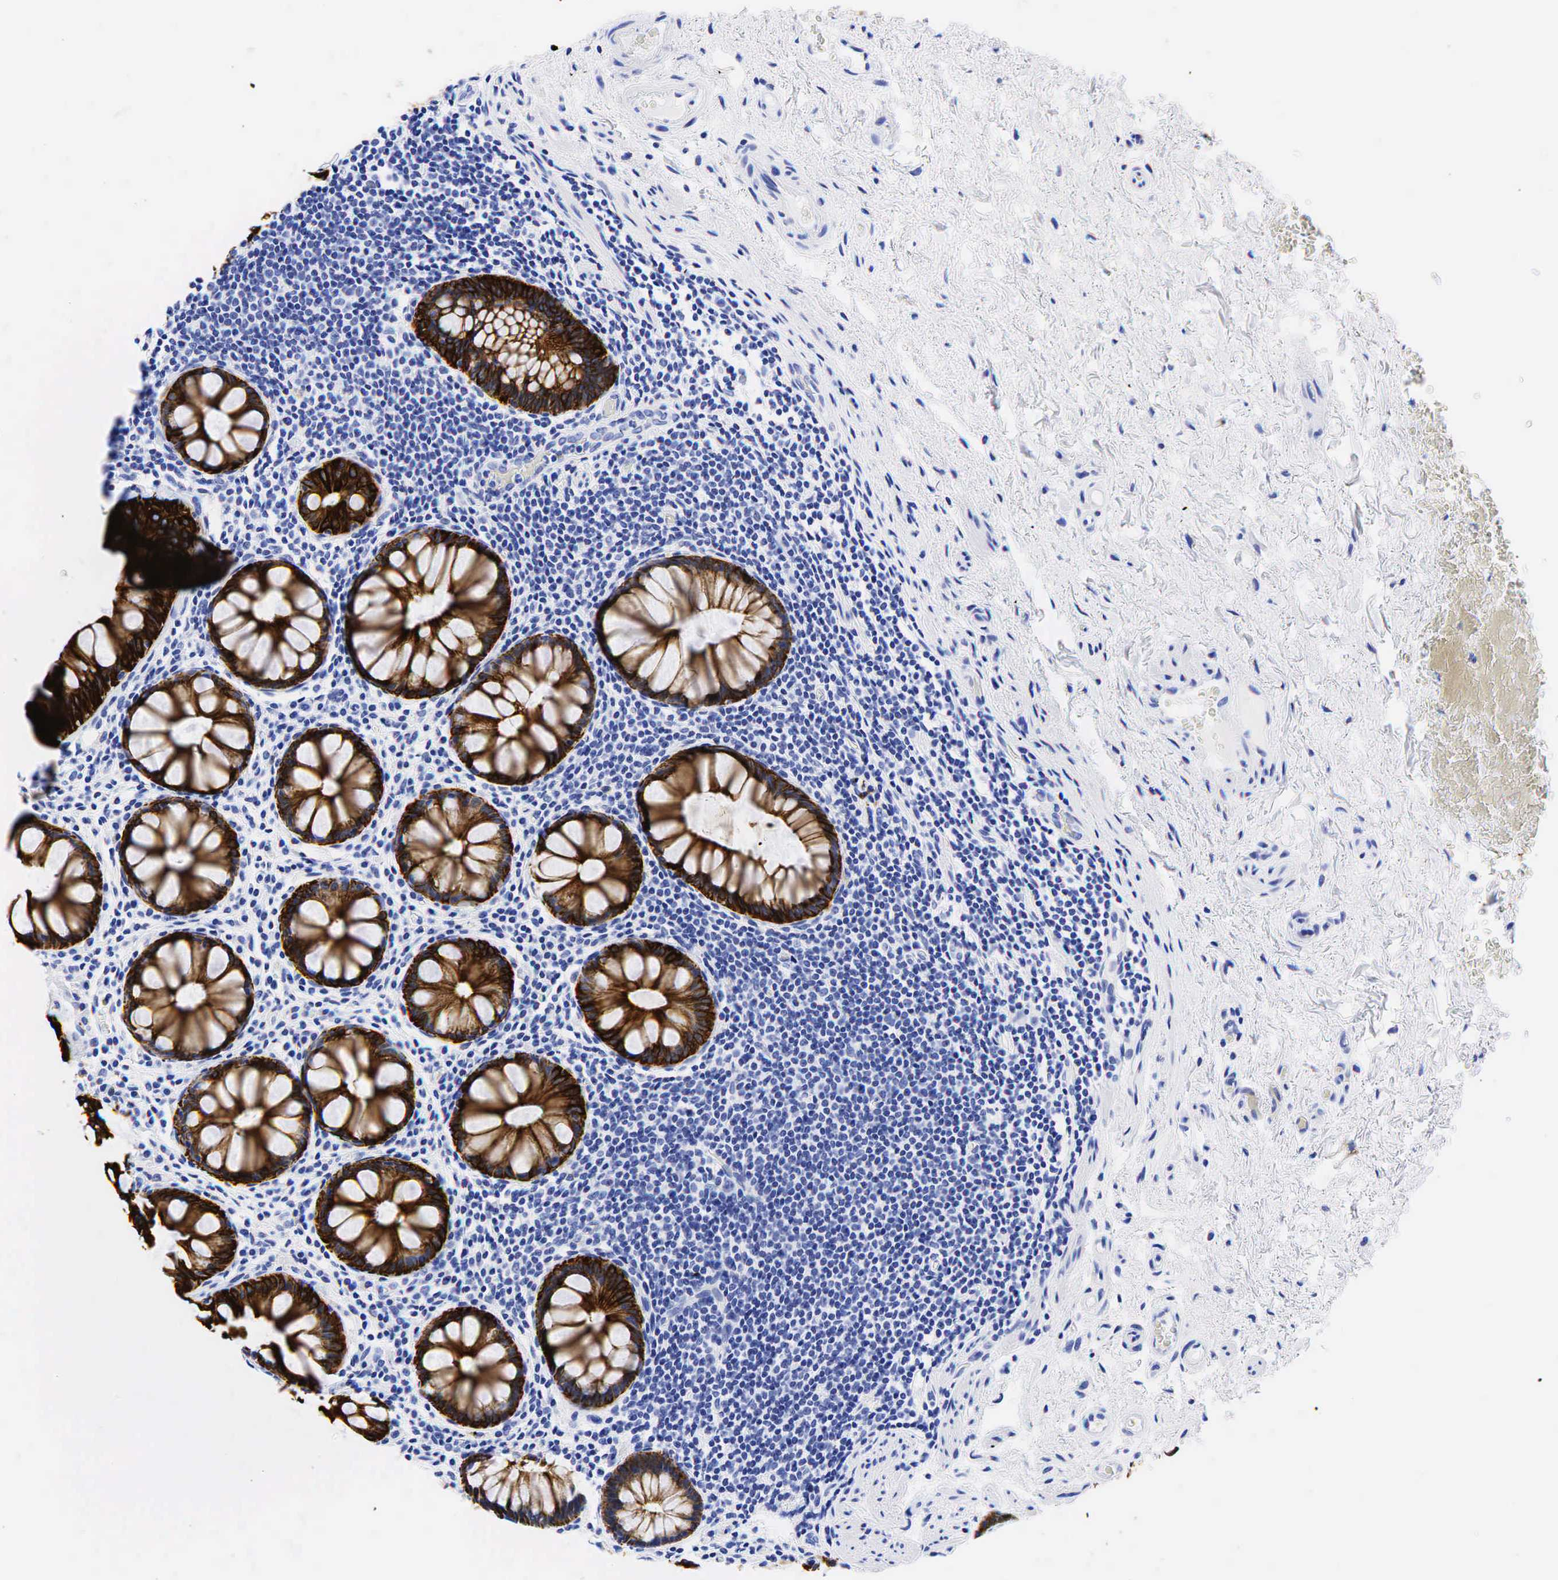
{"staining": {"intensity": "strong", "quantity": ">75%", "location": "none"}, "tissue": "rectum", "cell_type": "Glandular cells", "image_type": "normal", "snomed": [{"axis": "morphology", "description": "Normal tissue, NOS"}, {"axis": "topography", "description": "Rectum"}], "caption": "Unremarkable rectum was stained to show a protein in brown. There is high levels of strong None positivity in about >75% of glandular cells. The protein of interest is stained brown, and the nuclei are stained in blue (DAB (3,3'-diaminobenzidine) IHC with brightfield microscopy, high magnification).", "gene": "KRT19", "patient": {"sex": "male", "age": 77}}